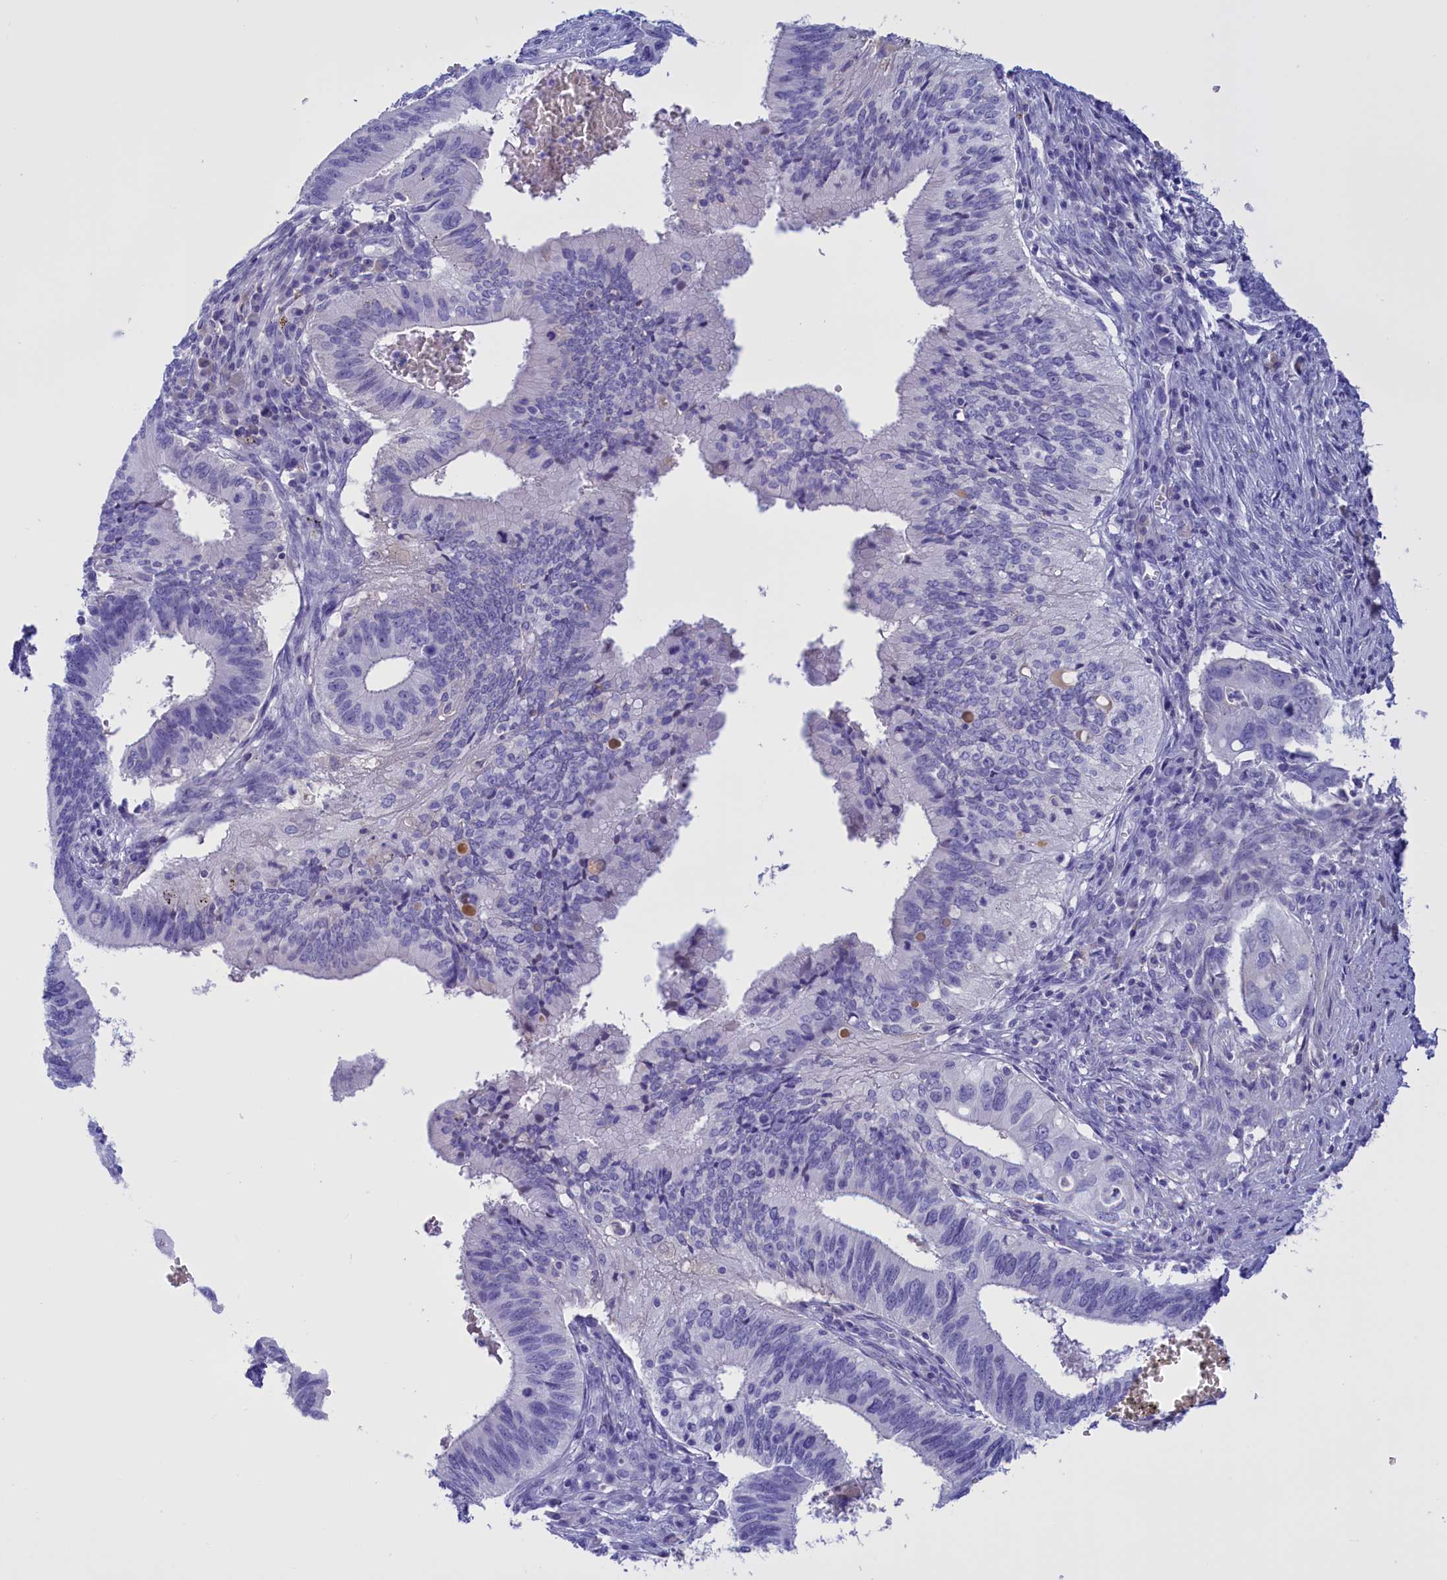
{"staining": {"intensity": "negative", "quantity": "none", "location": "none"}, "tissue": "cervical cancer", "cell_type": "Tumor cells", "image_type": "cancer", "snomed": [{"axis": "morphology", "description": "Adenocarcinoma, NOS"}, {"axis": "topography", "description": "Cervix"}], "caption": "A high-resolution image shows IHC staining of cervical cancer, which shows no significant staining in tumor cells.", "gene": "PROK2", "patient": {"sex": "female", "age": 42}}